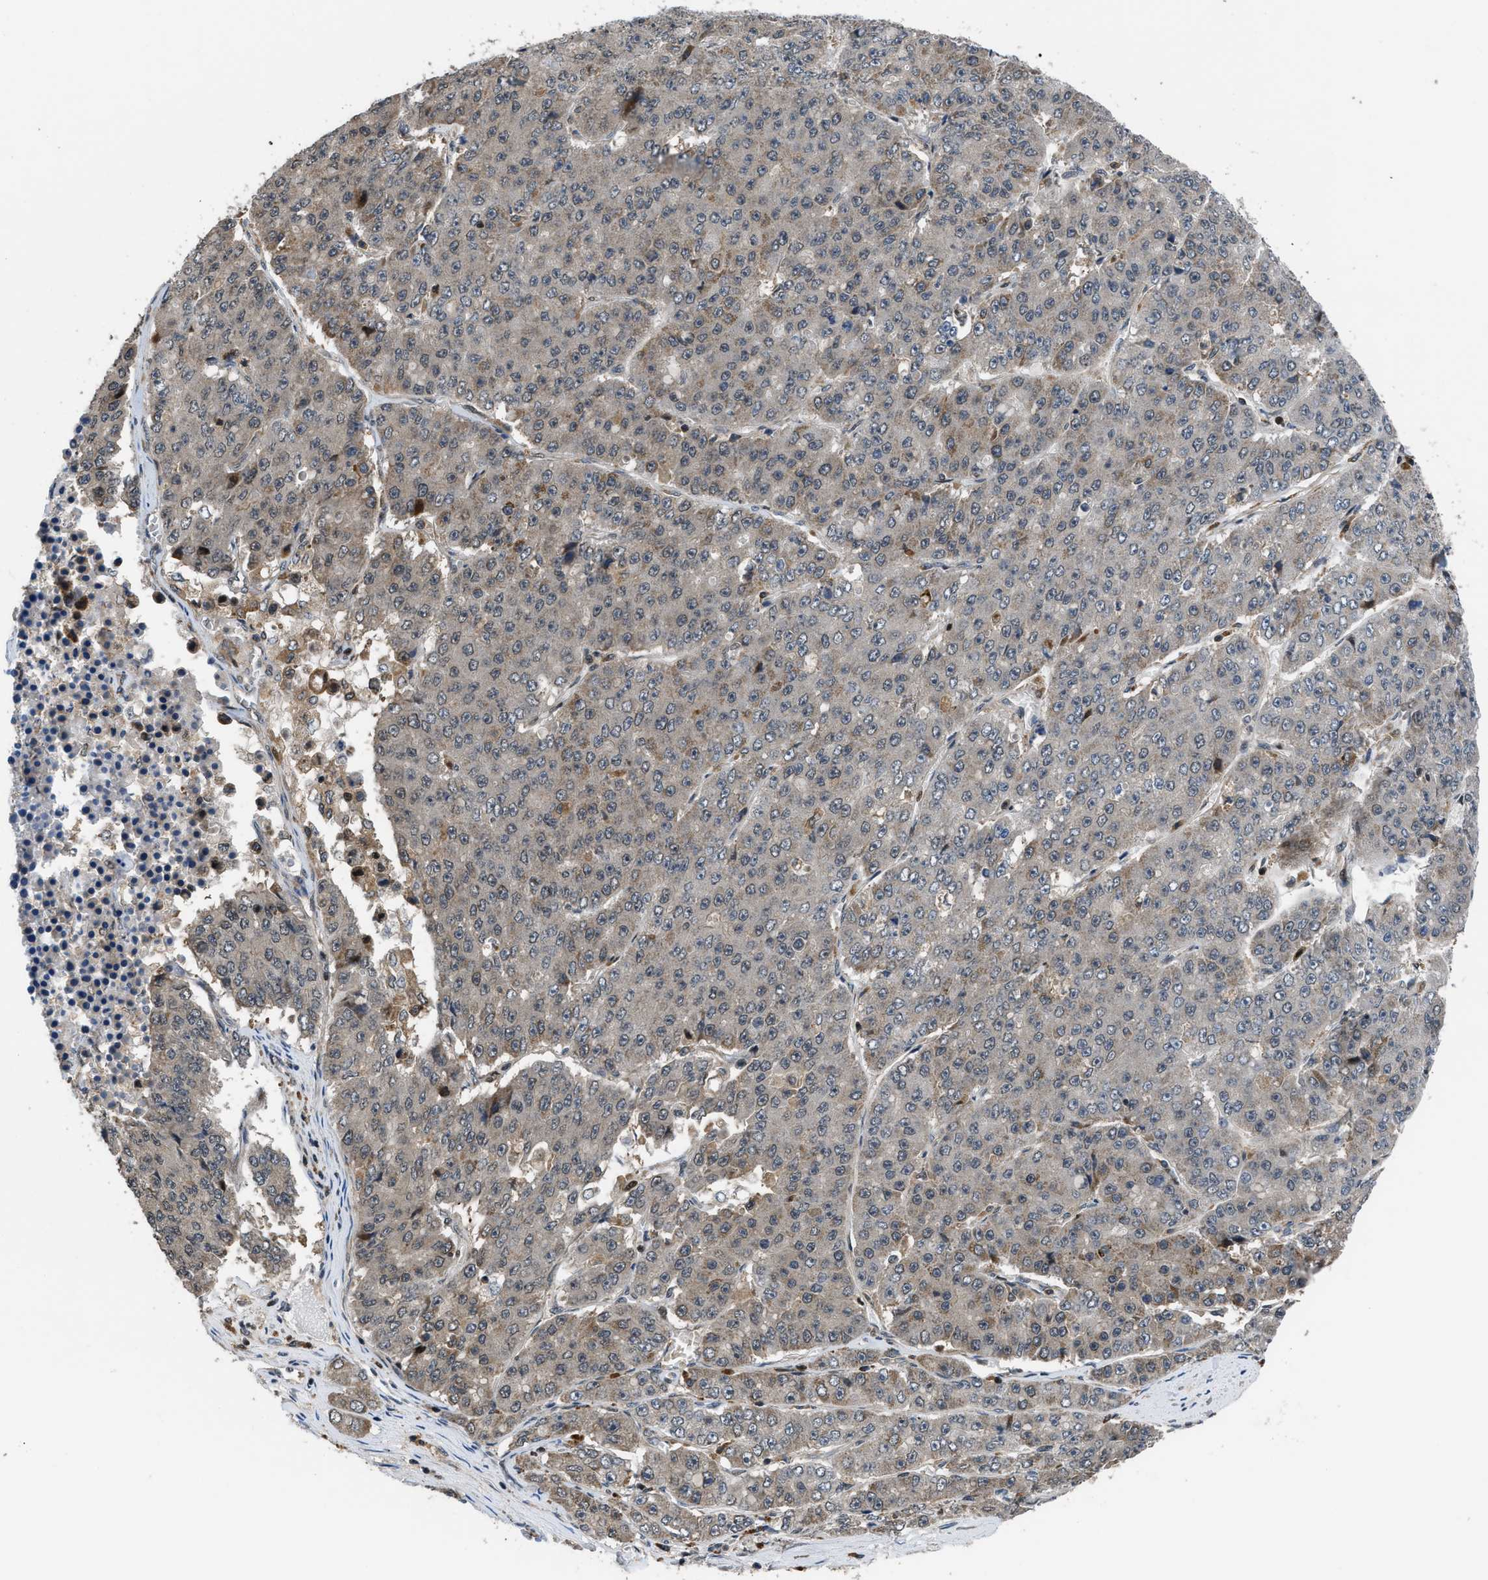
{"staining": {"intensity": "weak", "quantity": "<25%", "location": "cytoplasmic/membranous"}, "tissue": "pancreatic cancer", "cell_type": "Tumor cells", "image_type": "cancer", "snomed": [{"axis": "morphology", "description": "Adenocarcinoma, NOS"}, {"axis": "topography", "description": "Pancreas"}], "caption": "Immunohistochemical staining of human pancreatic cancer exhibits no significant positivity in tumor cells. (Stains: DAB immunohistochemistry (IHC) with hematoxylin counter stain, Microscopy: brightfield microscopy at high magnification).", "gene": "CTBS", "patient": {"sex": "male", "age": 50}}